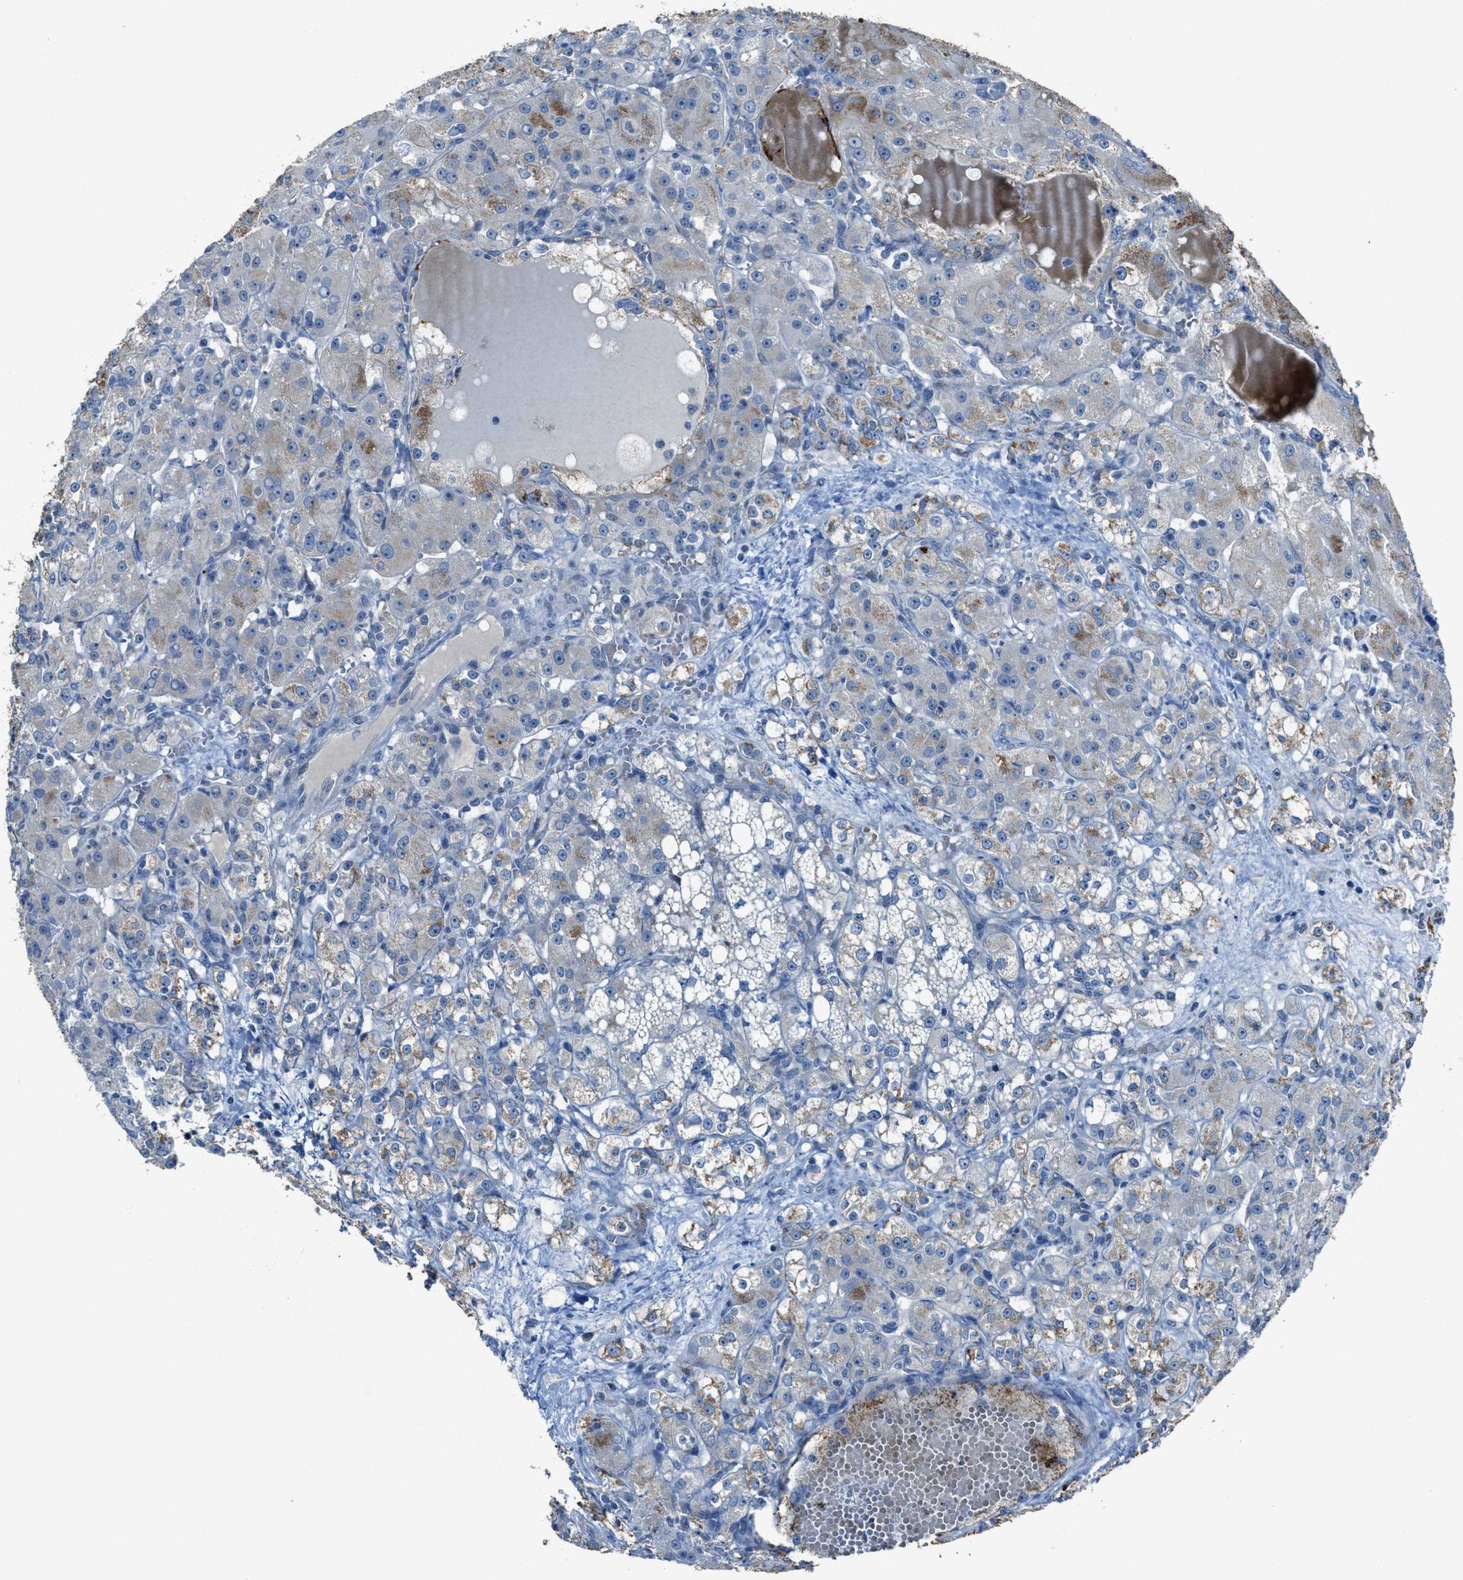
{"staining": {"intensity": "weak", "quantity": "<25%", "location": "cytoplasmic/membranous"}, "tissue": "renal cancer", "cell_type": "Tumor cells", "image_type": "cancer", "snomed": [{"axis": "morphology", "description": "Normal tissue, NOS"}, {"axis": "morphology", "description": "Adenocarcinoma, NOS"}, {"axis": "topography", "description": "Kidney"}], "caption": "A high-resolution photomicrograph shows immunohistochemistry (IHC) staining of adenocarcinoma (renal), which displays no significant positivity in tumor cells. Nuclei are stained in blue.", "gene": "CDON", "patient": {"sex": "male", "age": 61}}